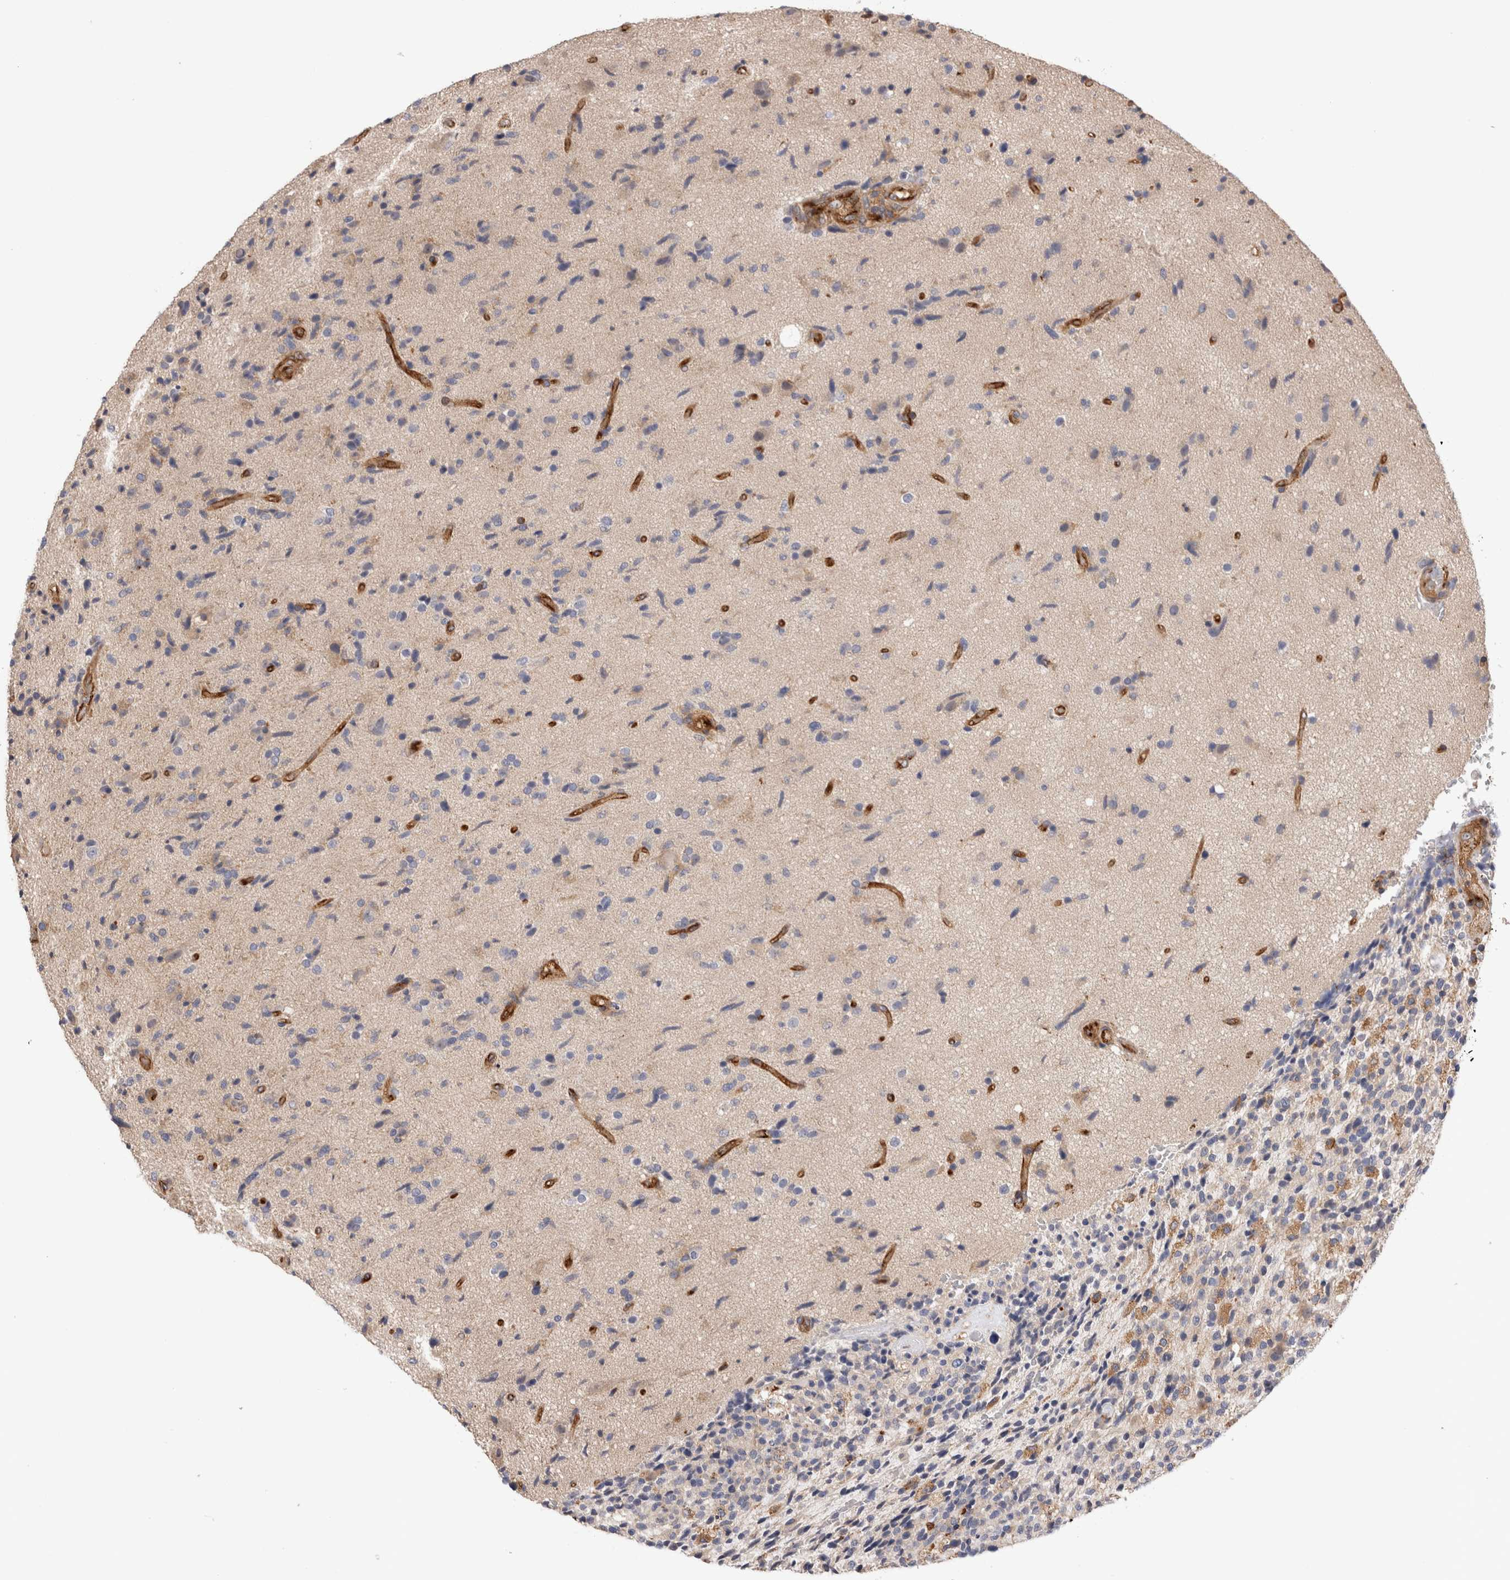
{"staining": {"intensity": "weak", "quantity": "<25%", "location": "cytoplasmic/membranous"}, "tissue": "glioma", "cell_type": "Tumor cells", "image_type": "cancer", "snomed": [{"axis": "morphology", "description": "Glioma, malignant, High grade"}, {"axis": "topography", "description": "Brain"}], "caption": "Photomicrograph shows no protein expression in tumor cells of malignant glioma (high-grade) tissue. (Stains: DAB immunohistochemistry (IHC) with hematoxylin counter stain, Microscopy: brightfield microscopy at high magnification).", "gene": "BNIP2", "patient": {"sex": "male", "age": 72}}